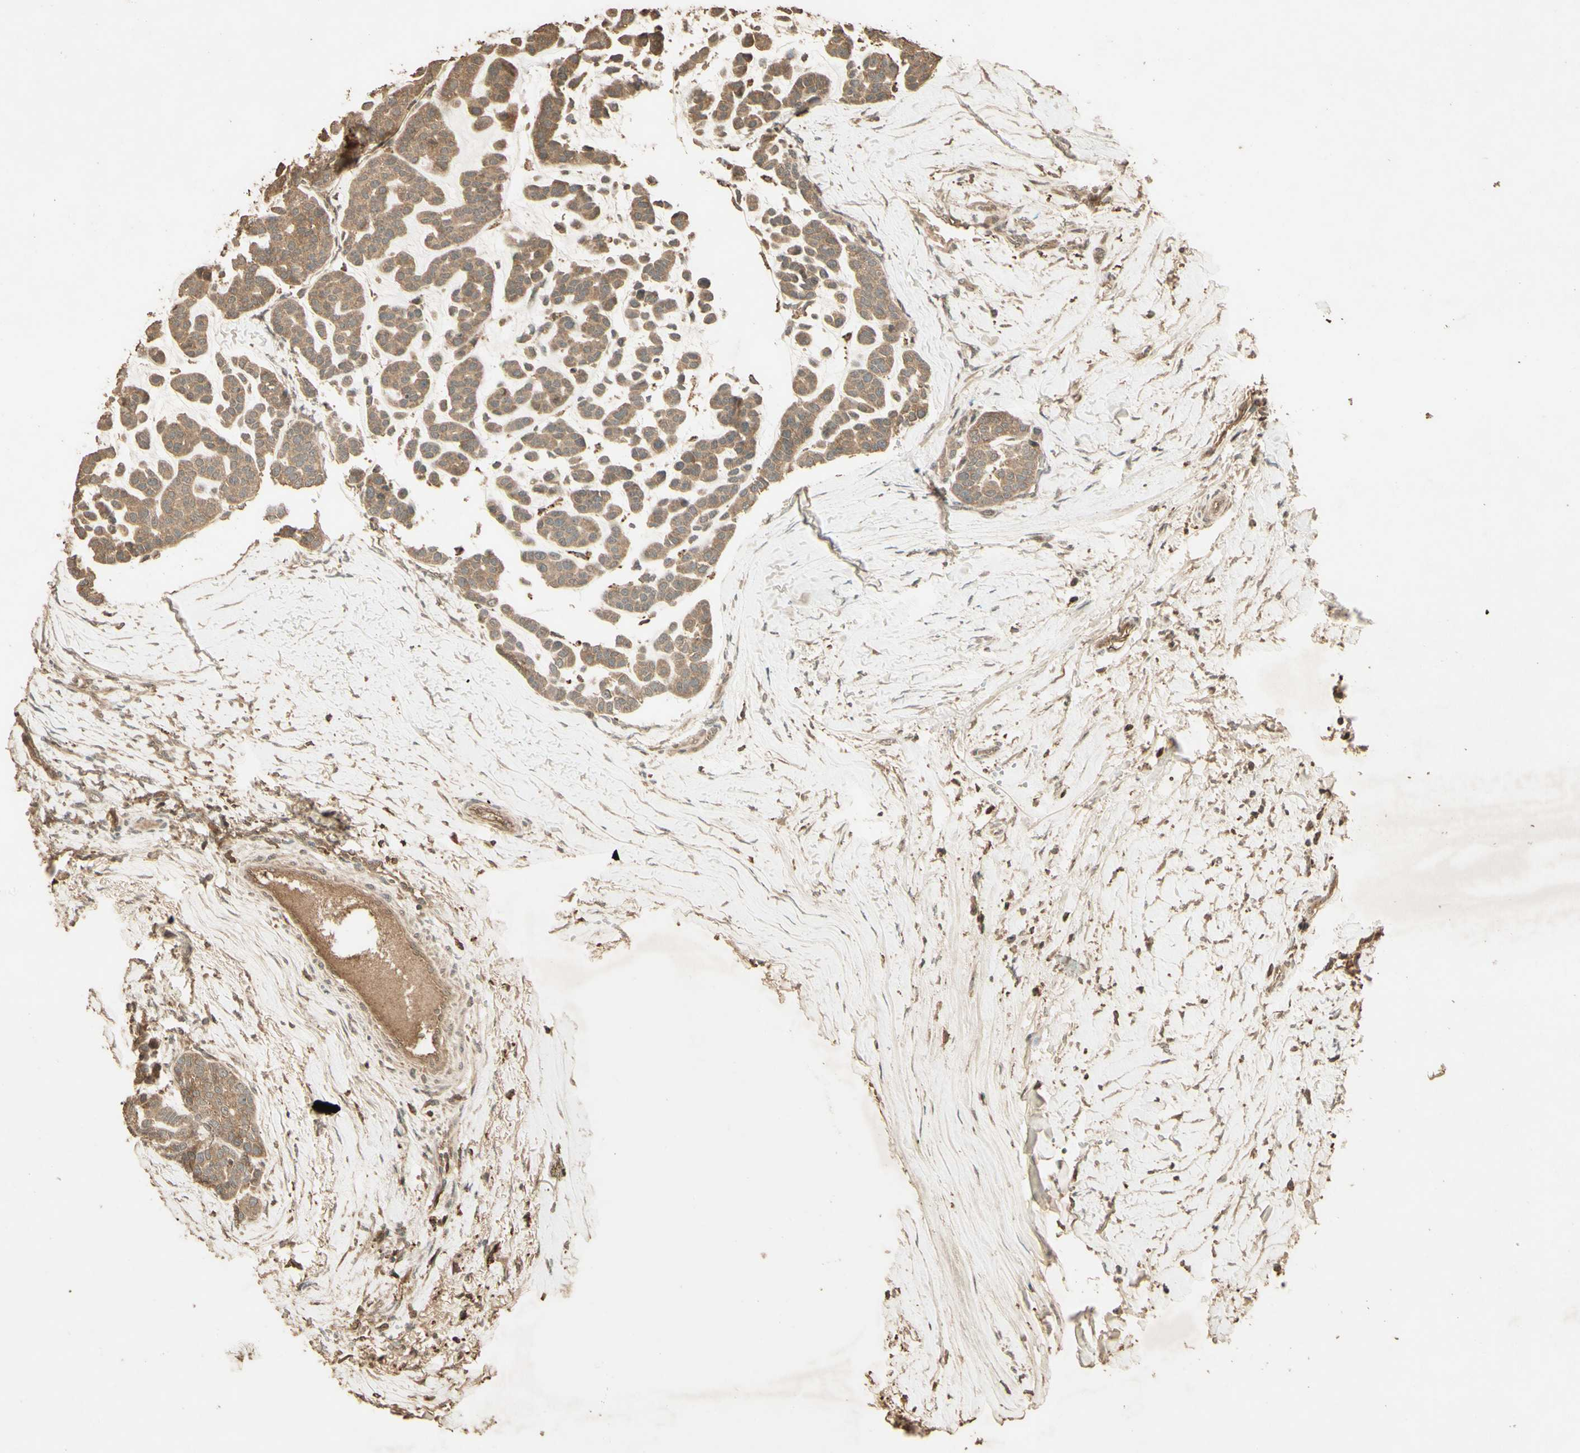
{"staining": {"intensity": "moderate", "quantity": ">75%", "location": "cytoplasmic/membranous"}, "tissue": "head and neck cancer", "cell_type": "Tumor cells", "image_type": "cancer", "snomed": [{"axis": "morphology", "description": "Adenocarcinoma, NOS"}, {"axis": "morphology", "description": "Adenoma, NOS"}, {"axis": "topography", "description": "Head-Neck"}], "caption": "A brown stain highlights moderate cytoplasmic/membranous positivity of a protein in human adenocarcinoma (head and neck) tumor cells.", "gene": "SMAD9", "patient": {"sex": "female", "age": 55}}